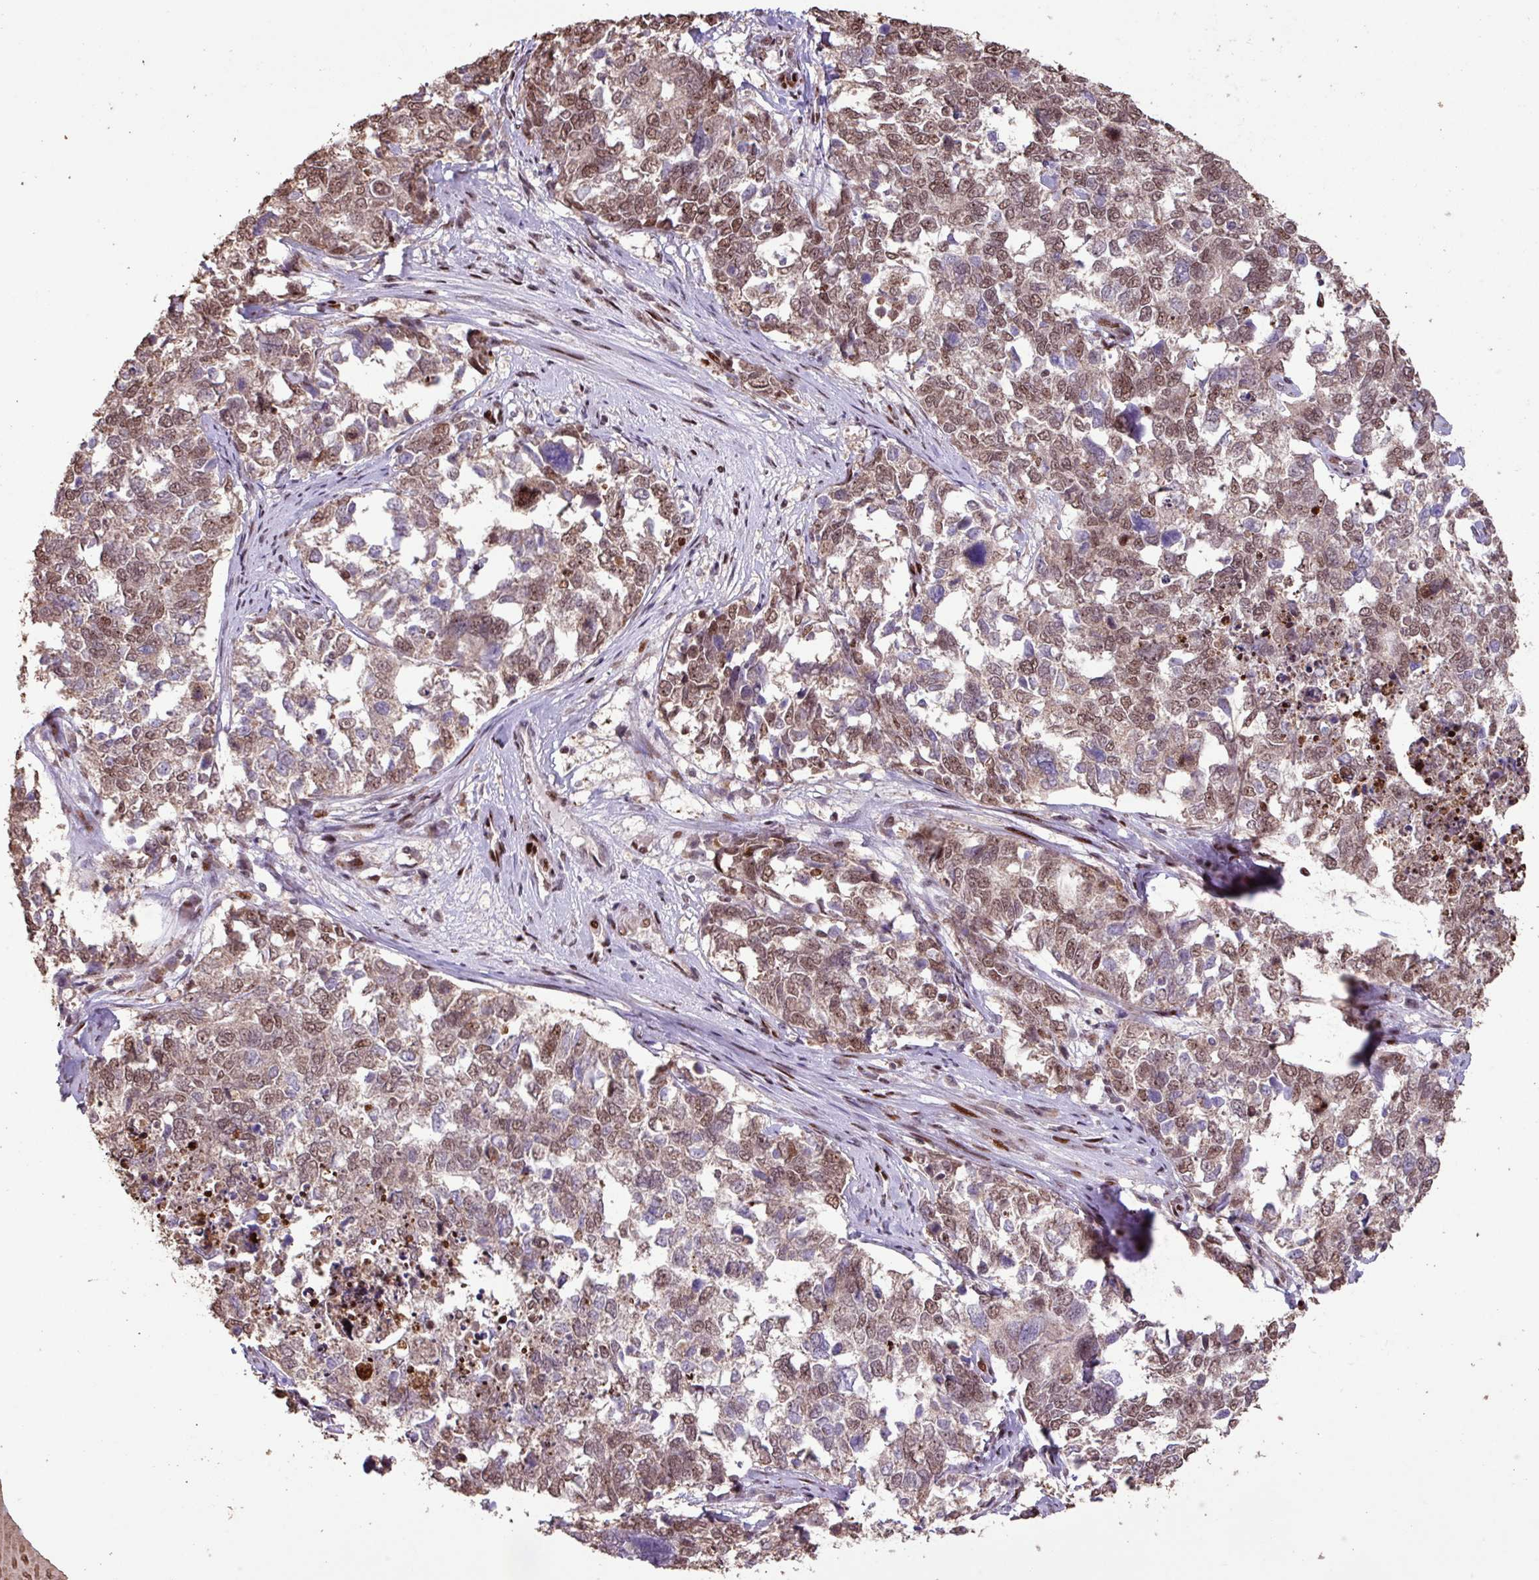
{"staining": {"intensity": "moderate", "quantity": ">75%", "location": "nuclear"}, "tissue": "cervical cancer", "cell_type": "Tumor cells", "image_type": "cancer", "snomed": [{"axis": "morphology", "description": "Squamous cell carcinoma, NOS"}, {"axis": "topography", "description": "Cervix"}], "caption": "Cervical cancer (squamous cell carcinoma) stained with immunohistochemistry (IHC) displays moderate nuclear staining in about >75% of tumor cells. Nuclei are stained in blue.", "gene": "ZNF709", "patient": {"sex": "female", "age": 63}}